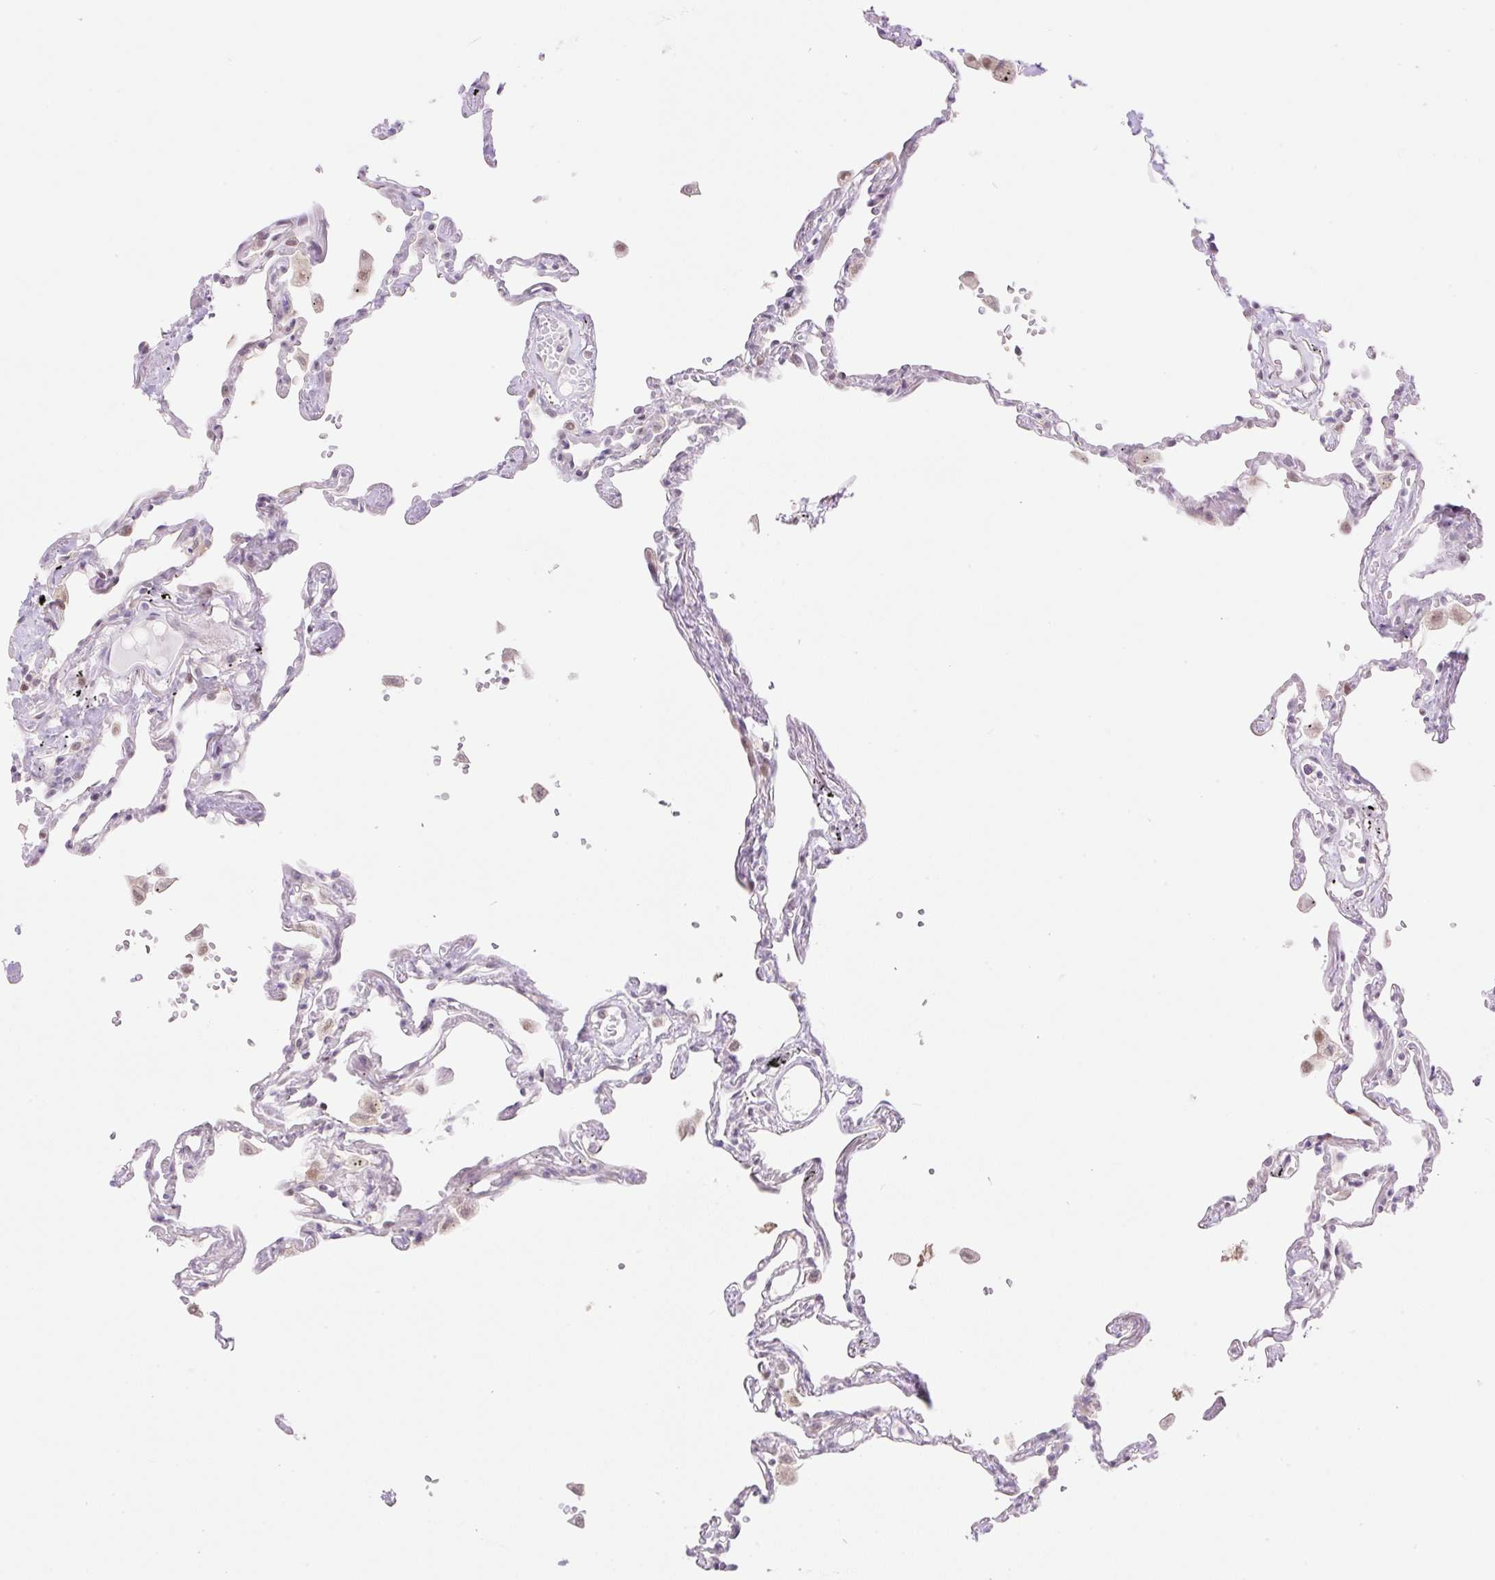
{"staining": {"intensity": "weak", "quantity": "<25%", "location": "cytoplasmic/membranous"}, "tissue": "lung", "cell_type": "Alveolar cells", "image_type": "normal", "snomed": [{"axis": "morphology", "description": "Normal tissue, NOS"}, {"axis": "topography", "description": "Lung"}], "caption": "Lung was stained to show a protein in brown. There is no significant positivity in alveolar cells.", "gene": "ENSG00000264668", "patient": {"sex": "female", "age": 67}}